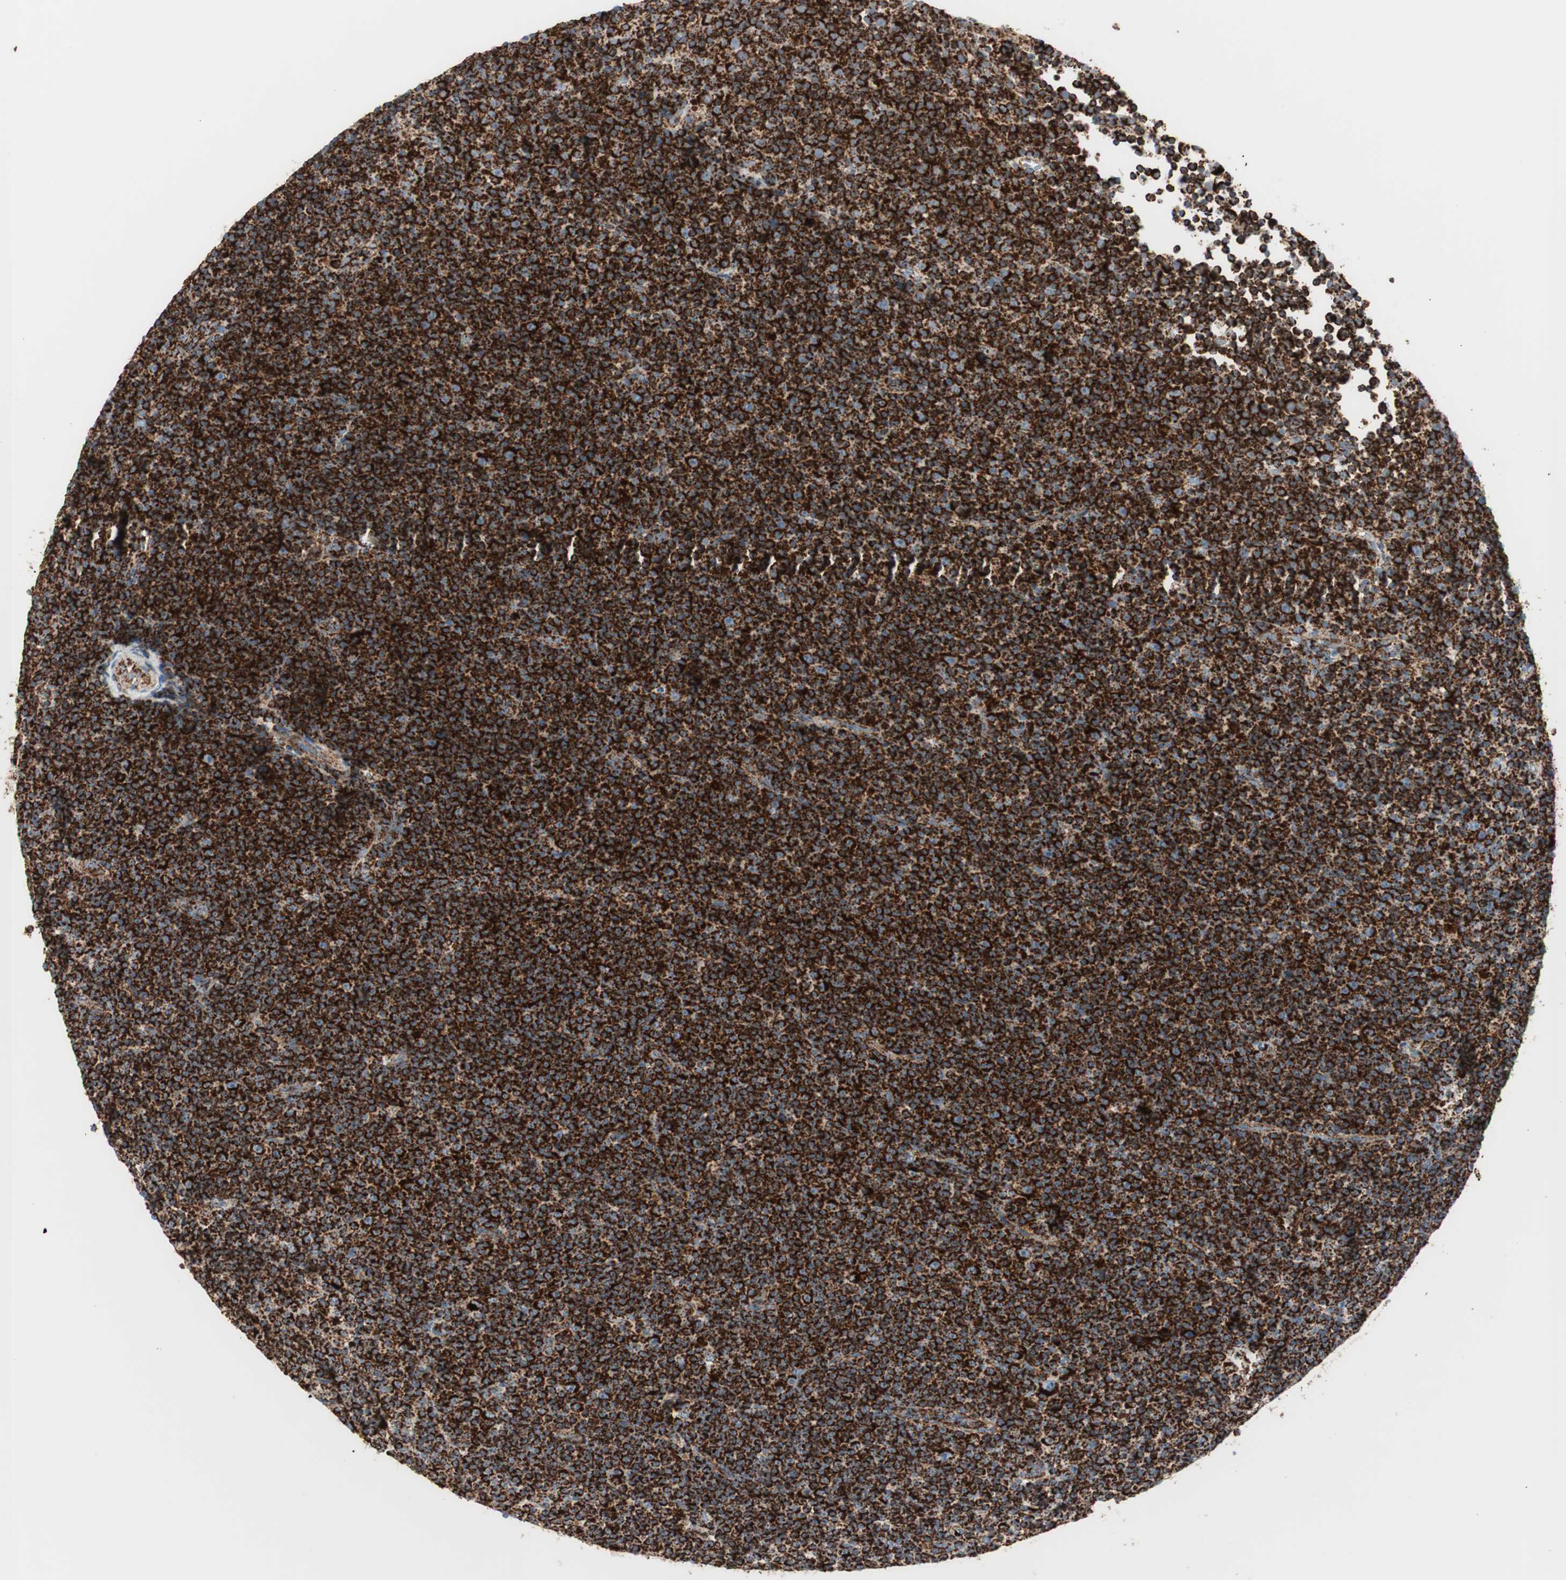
{"staining": {"intensity": "strong", "quantity": ">75%", "location": "cytoplasmic/membranous"}, "tissue": "lymphoma", "cell_type": "Tumor cells", "image_type": "cancer", "snomed": [{"axis": "morphology", "description": "Malignant lymphoma, non-Hodgkin's type, Low grade"}, {"axis": "topography", "description": "Lymph node"}], "caption": "Low-grade malignant lymphoma, non-Hodgkin's type stained with a protein marker demonstrates strong staining in tumor cells.", "gene": "TOMM20", "patient": {"sex": "female", "age": 67}}